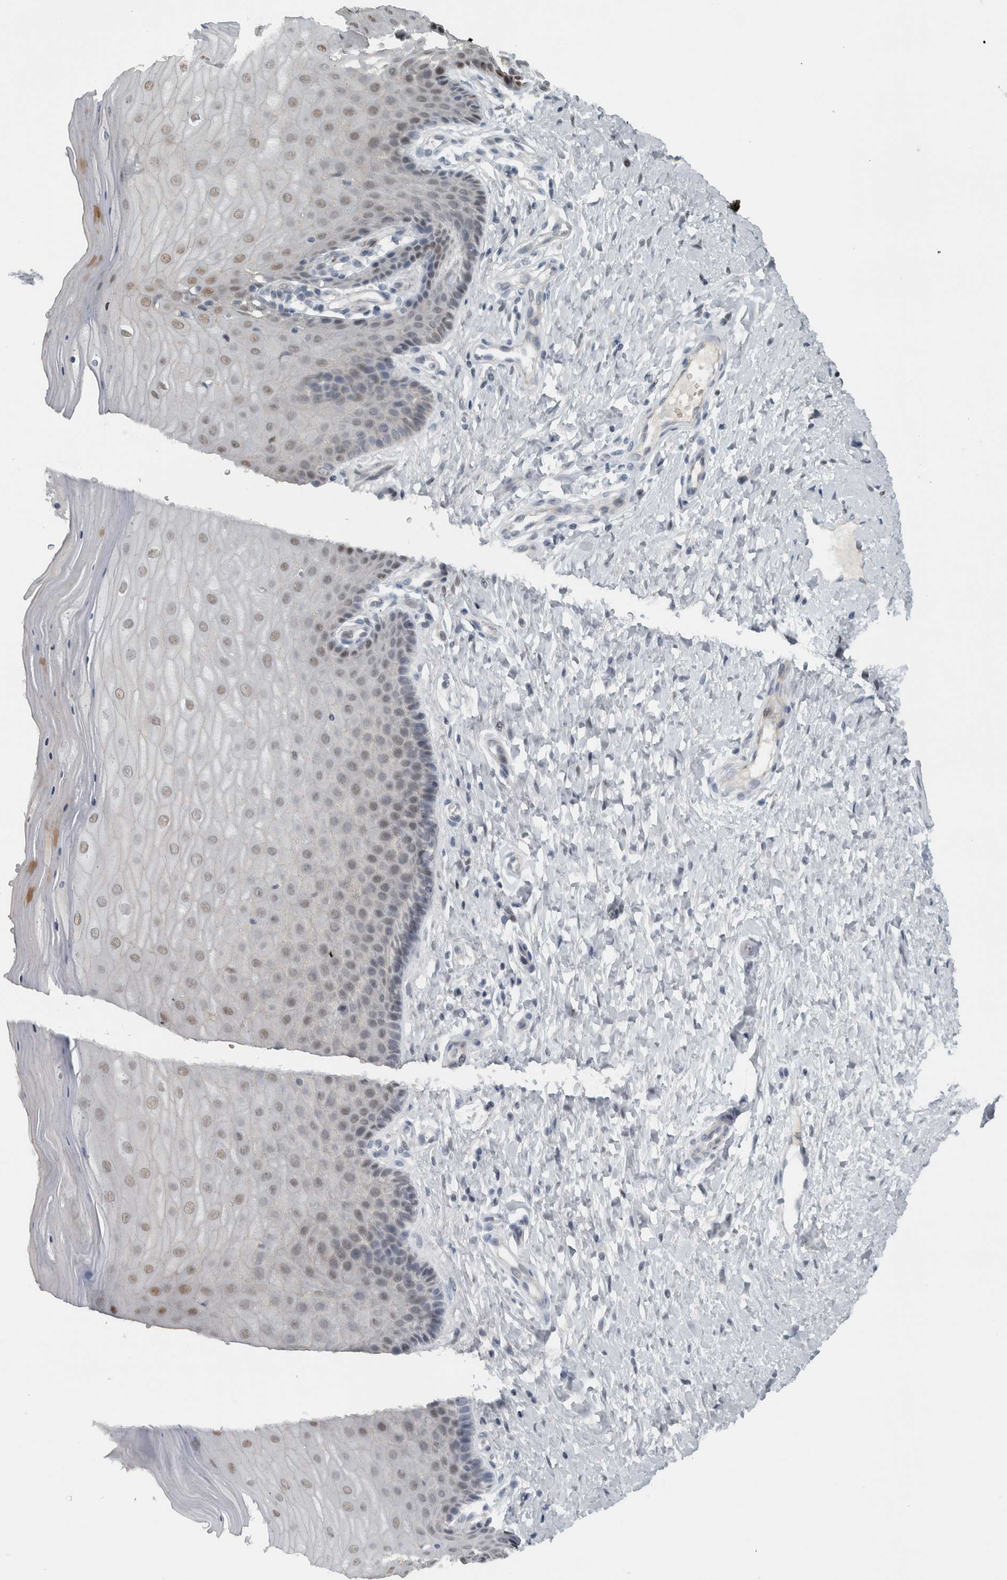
{"staining": {"intensity": "weak", "quantity": ">75%", "location": "cytoplasmic/membranous,nuclear"}, "tissue": "cervix", "cell_type": "Glandular cells", "image_type": "normal", "snomed": [{"axis": "morphology", "description": "Normal tissue, NOS"}, {"axis": "topography", "description": "Cervix"}], "caption": "A micrograph showing weak cytoplasmic/membranous,nuclear expression in approximately >75% of glandular cells in normal cervix, as visualized by brown immunohistochemical staining.", "gene": "ADPRM", "patient": {"sex": "female", "age": 55}}